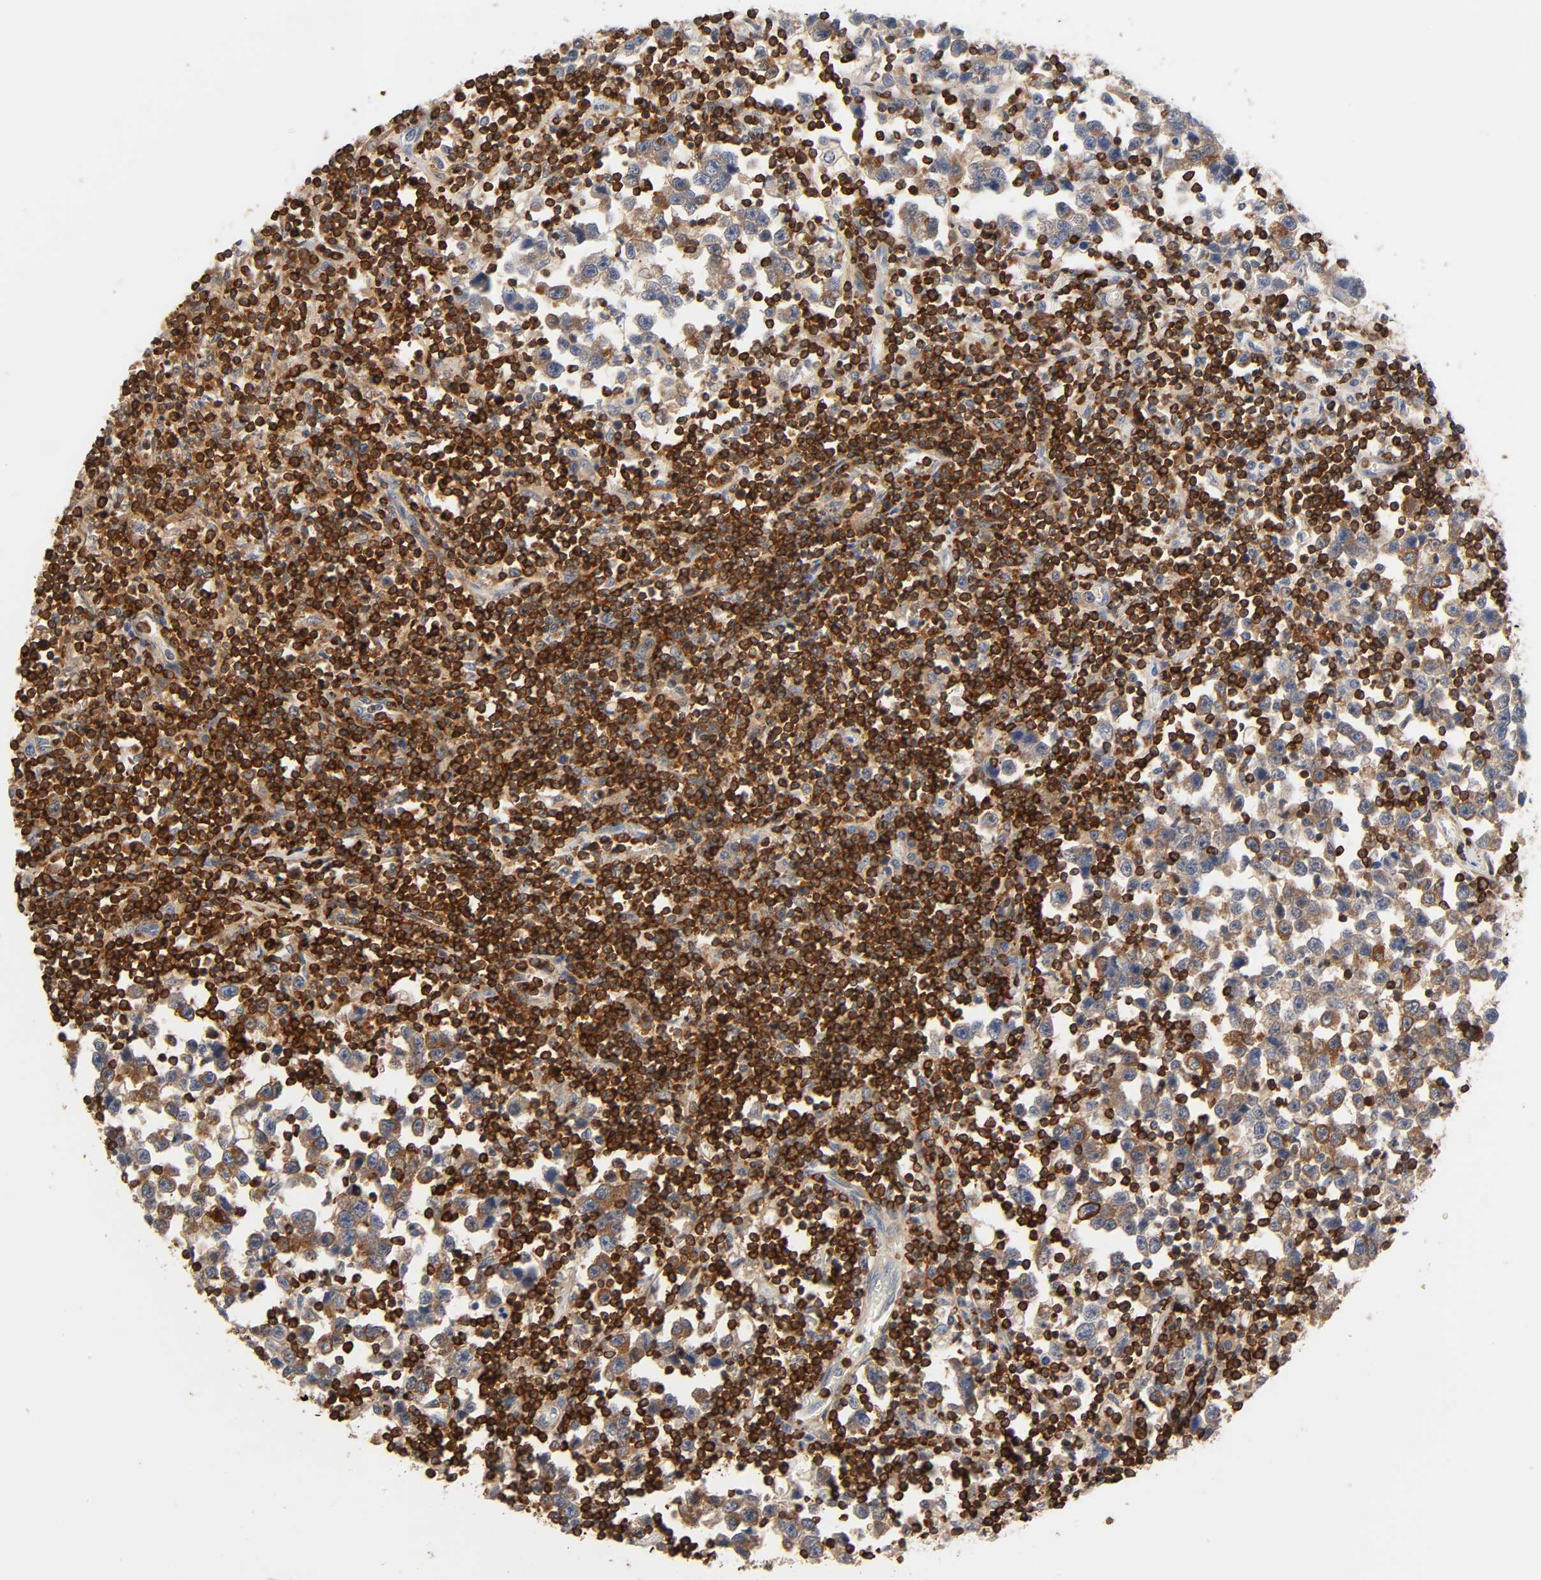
{"staining": {"intensity": "moderate", "quantity": ">75%", "location": "cytoplasmic/membranous"}, "tissue": "testis cancer", "cell_type": "Tumor cells", "image_type": "cancer", "snomed": [{"axis": "morphology", "description": "Seminoma, NOS"}, {"axis": "topography", "description": "Testis"}], "caption": "A brown stain shows moderate cytoplasmic/membranous expression of a protein in testis cancer (seminoma) tumor cells.", "gene": "BIN1", "patient": {"sex": "male", "age": 43}}